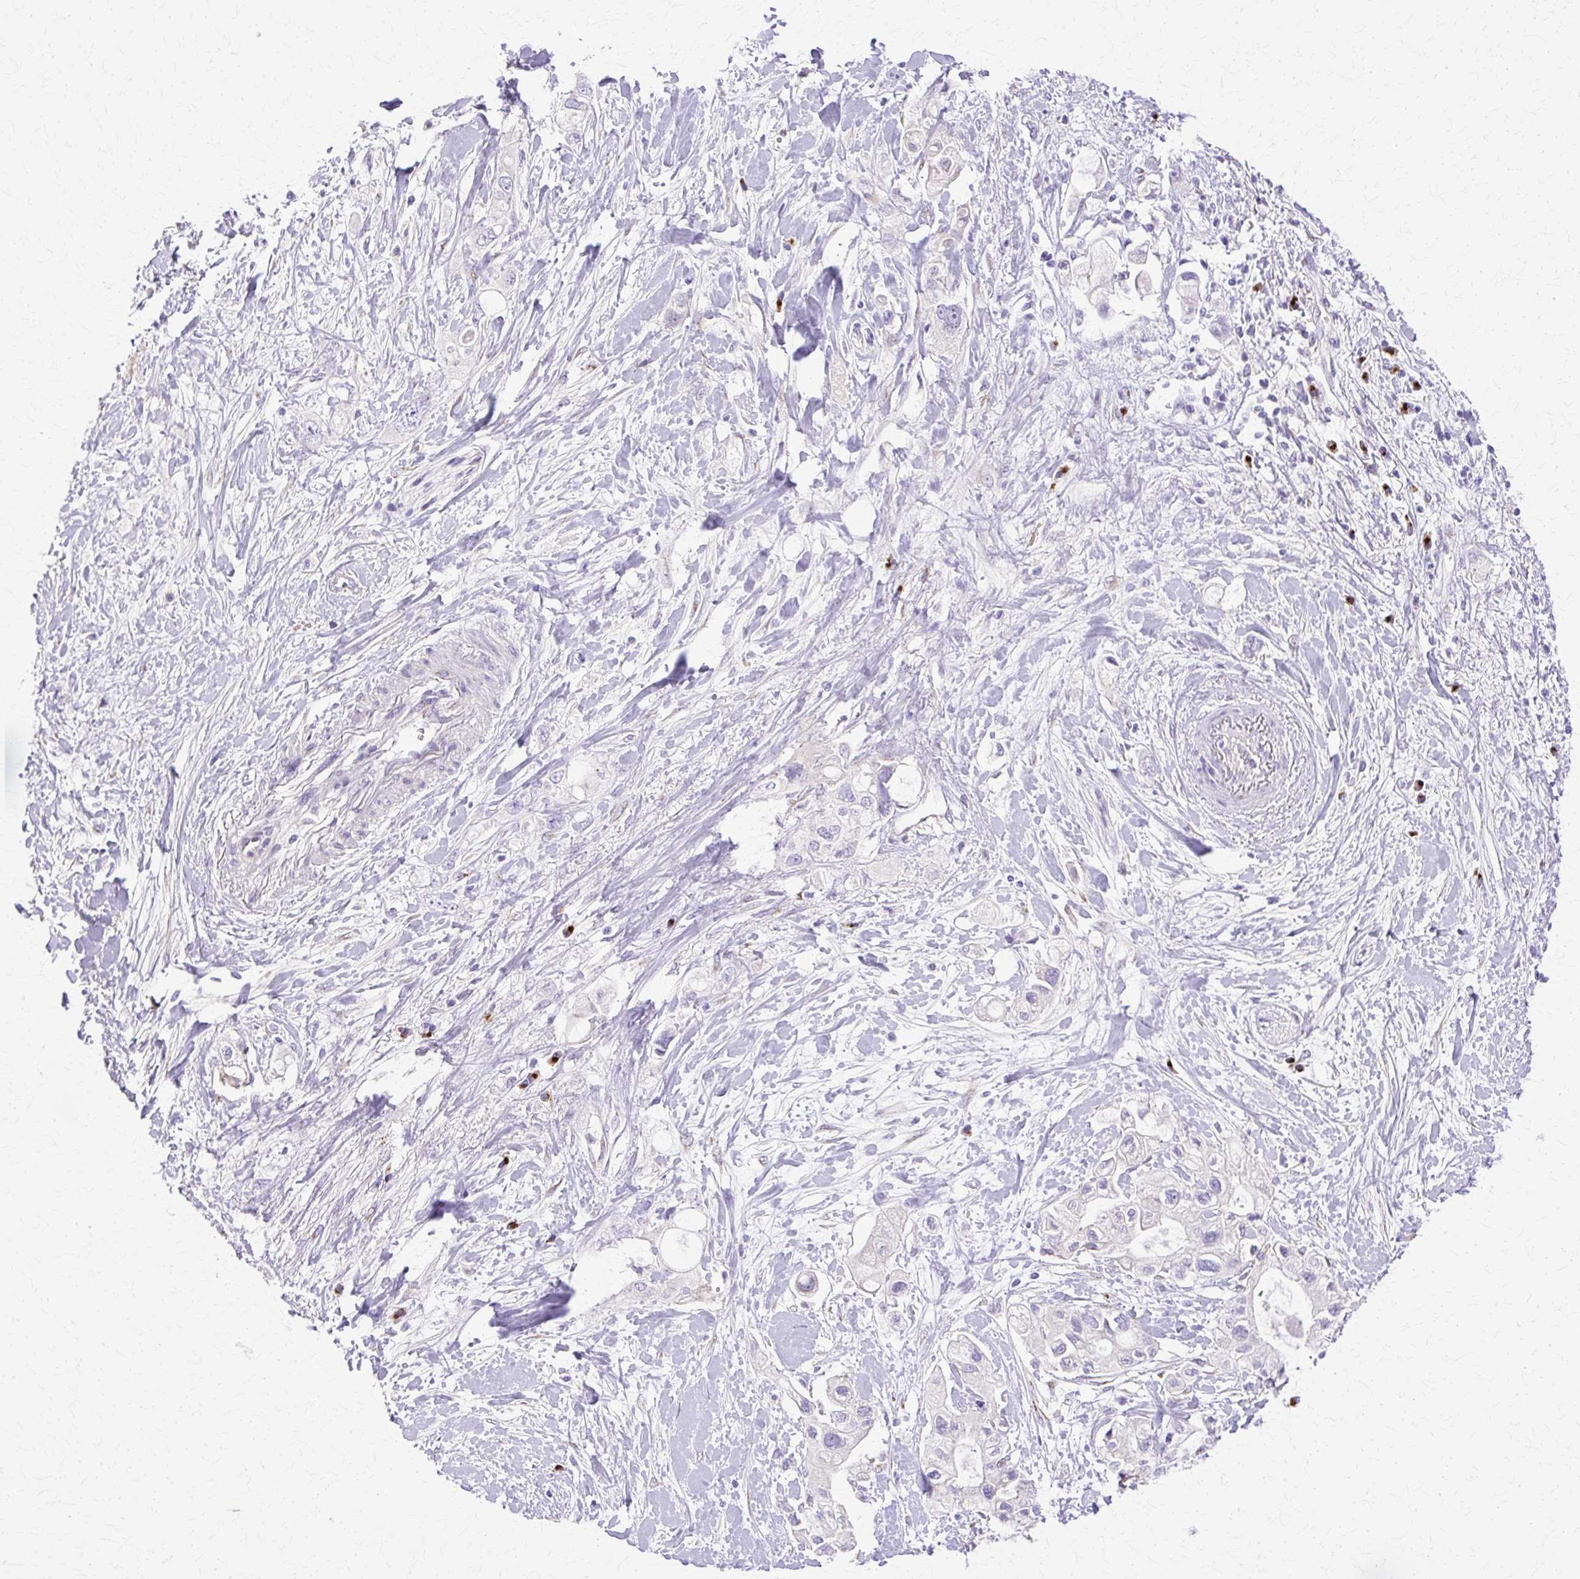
{"staining": {"intensity": "negative", "quantity": "none", "location": "none"}, "tissue": "pancreatic cancer", "cell_type": "Tumor cells", "image_type": "cancer", "snomed": [{"axis": "morphology", "description": "Adenocarcinoma, NOS"}, {"axis": "topography", "description": "Pancreas"}], "caption": "Immunohistochemistry (IHC) photomicrograph of neoplastic tissue: human pancreatic cancer (adenocarcinoma) stained with DAB (3,3'-diaminobenzidine) displays no significant protein expression in tumor cells.", "gene": "TBC1D3G", "patient": {"sex": "female", "age": 56}}